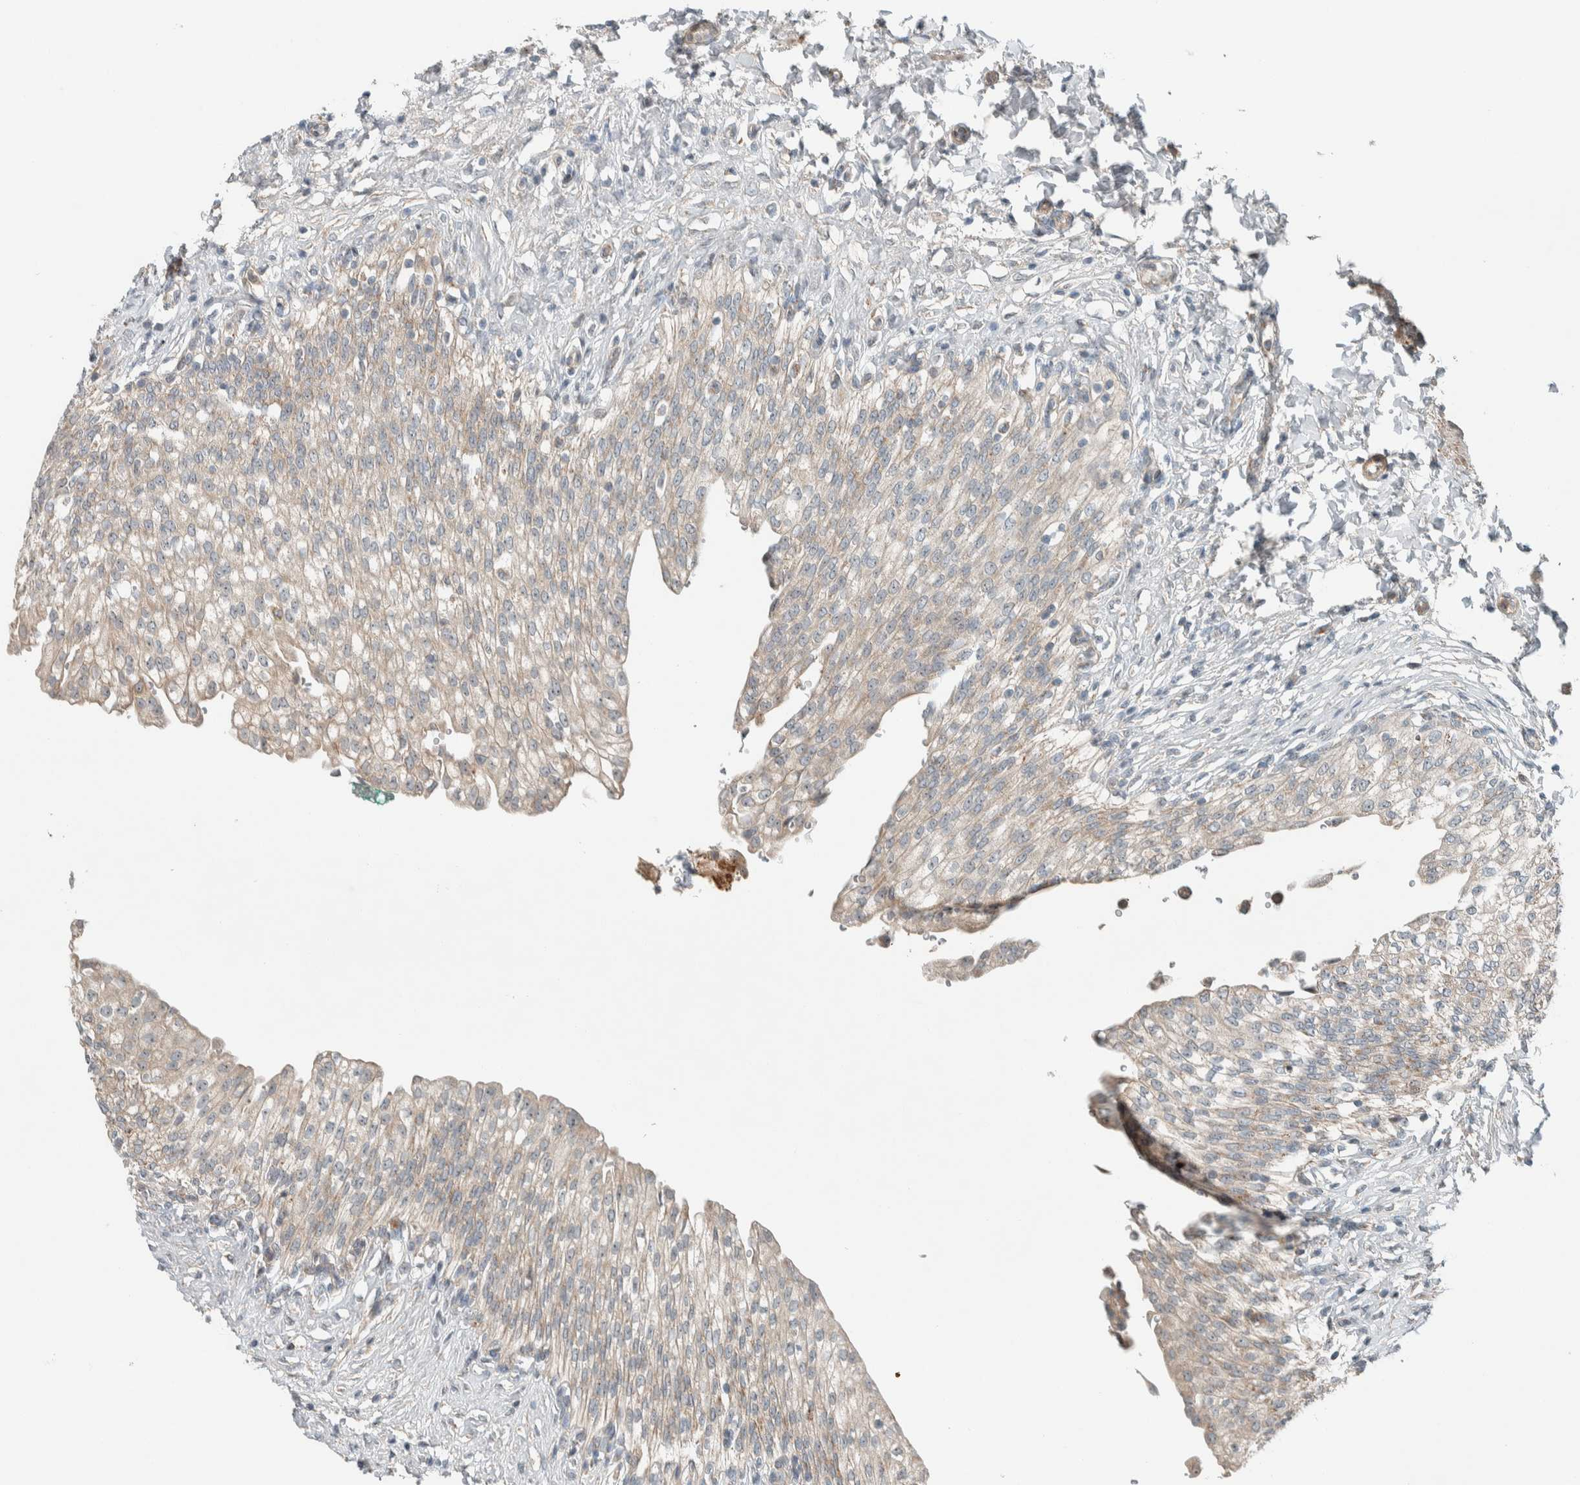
{"staining": {"intensity": "weak", "quantity": "25%-75%", "location": "cytoplasmic/membranous"}, "tissue": "urinary bladder", "cell_type": "Urothelial cells", "image_type": "normal", "snomed": [{"axis": "morphology", "description": "Urothelial carcinoma, High grade"}, {"axis": "topography", "description": "Urinary bladder"}], "caption": "Urothelial cells demonstrate low levels of weak cytoplasmic/membranous positivity in approximately 25%-75% of cells in normal human urinary bladder. (Stains: DAB in brown, nuclei in blue, Microscopy: brightfield microscopy at high magnification).", "gene": "SLFN12L", "patient": {"sex": "male", "age": 46}}